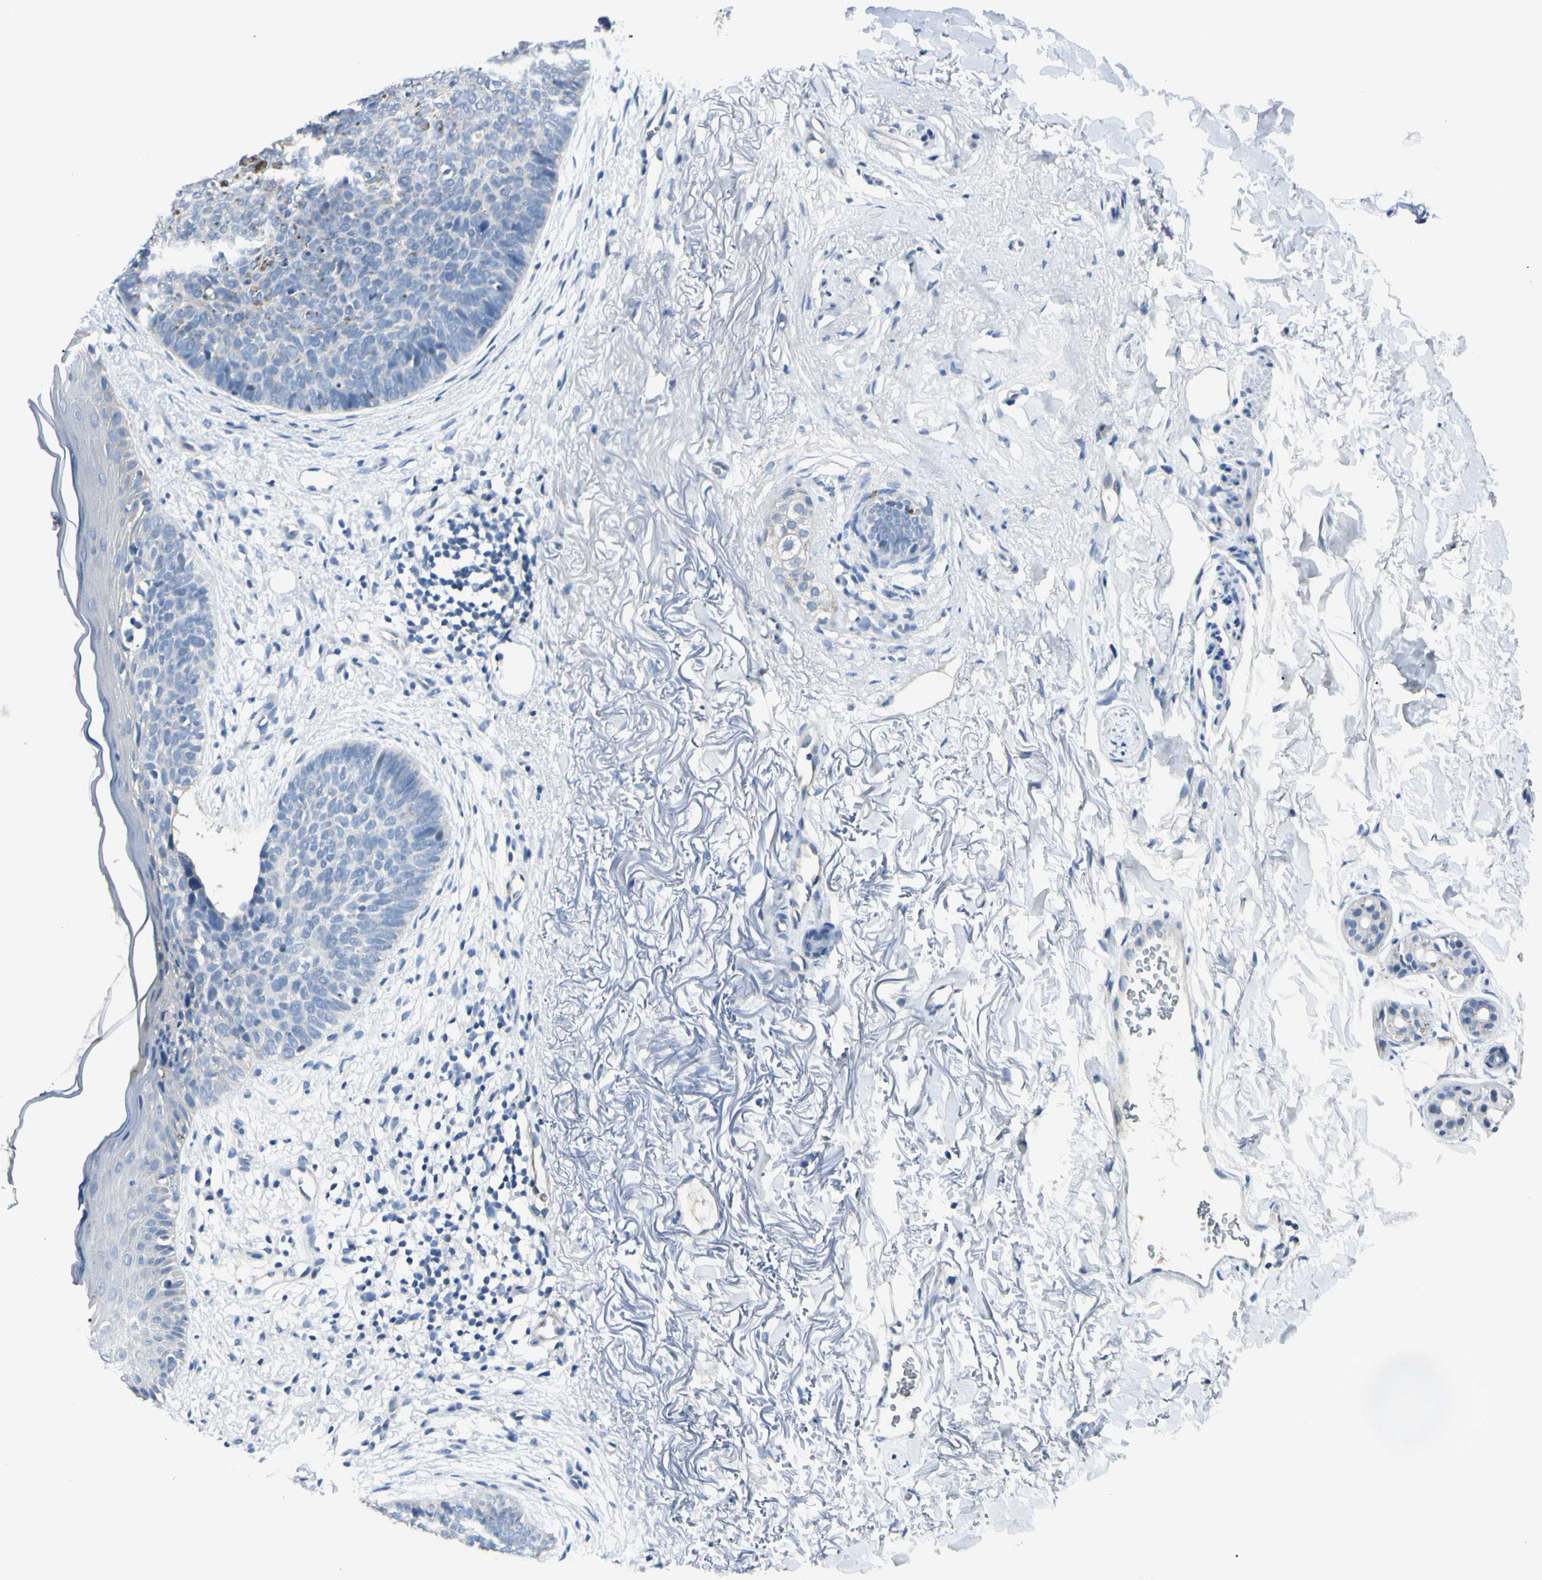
{"staining": {"intensity": "negative", "quantity": "none", "location": "none"}, "tissue": "skin cancer", "cell_type": "Tumor cells", "image_type": "cancer", "snomed": [{"axis": "morphology", "description": "Basal cell carcinoma"}, {"axis": "topography", "description": "Skin"}], "caption": "Basal cell carcinoma (skin) stained for a protein using immunohistochemistry (IHC) shows no positivity tumor cells.", "gene": "SLC6A15", "patient": {"sex": "female", "age": 70}}